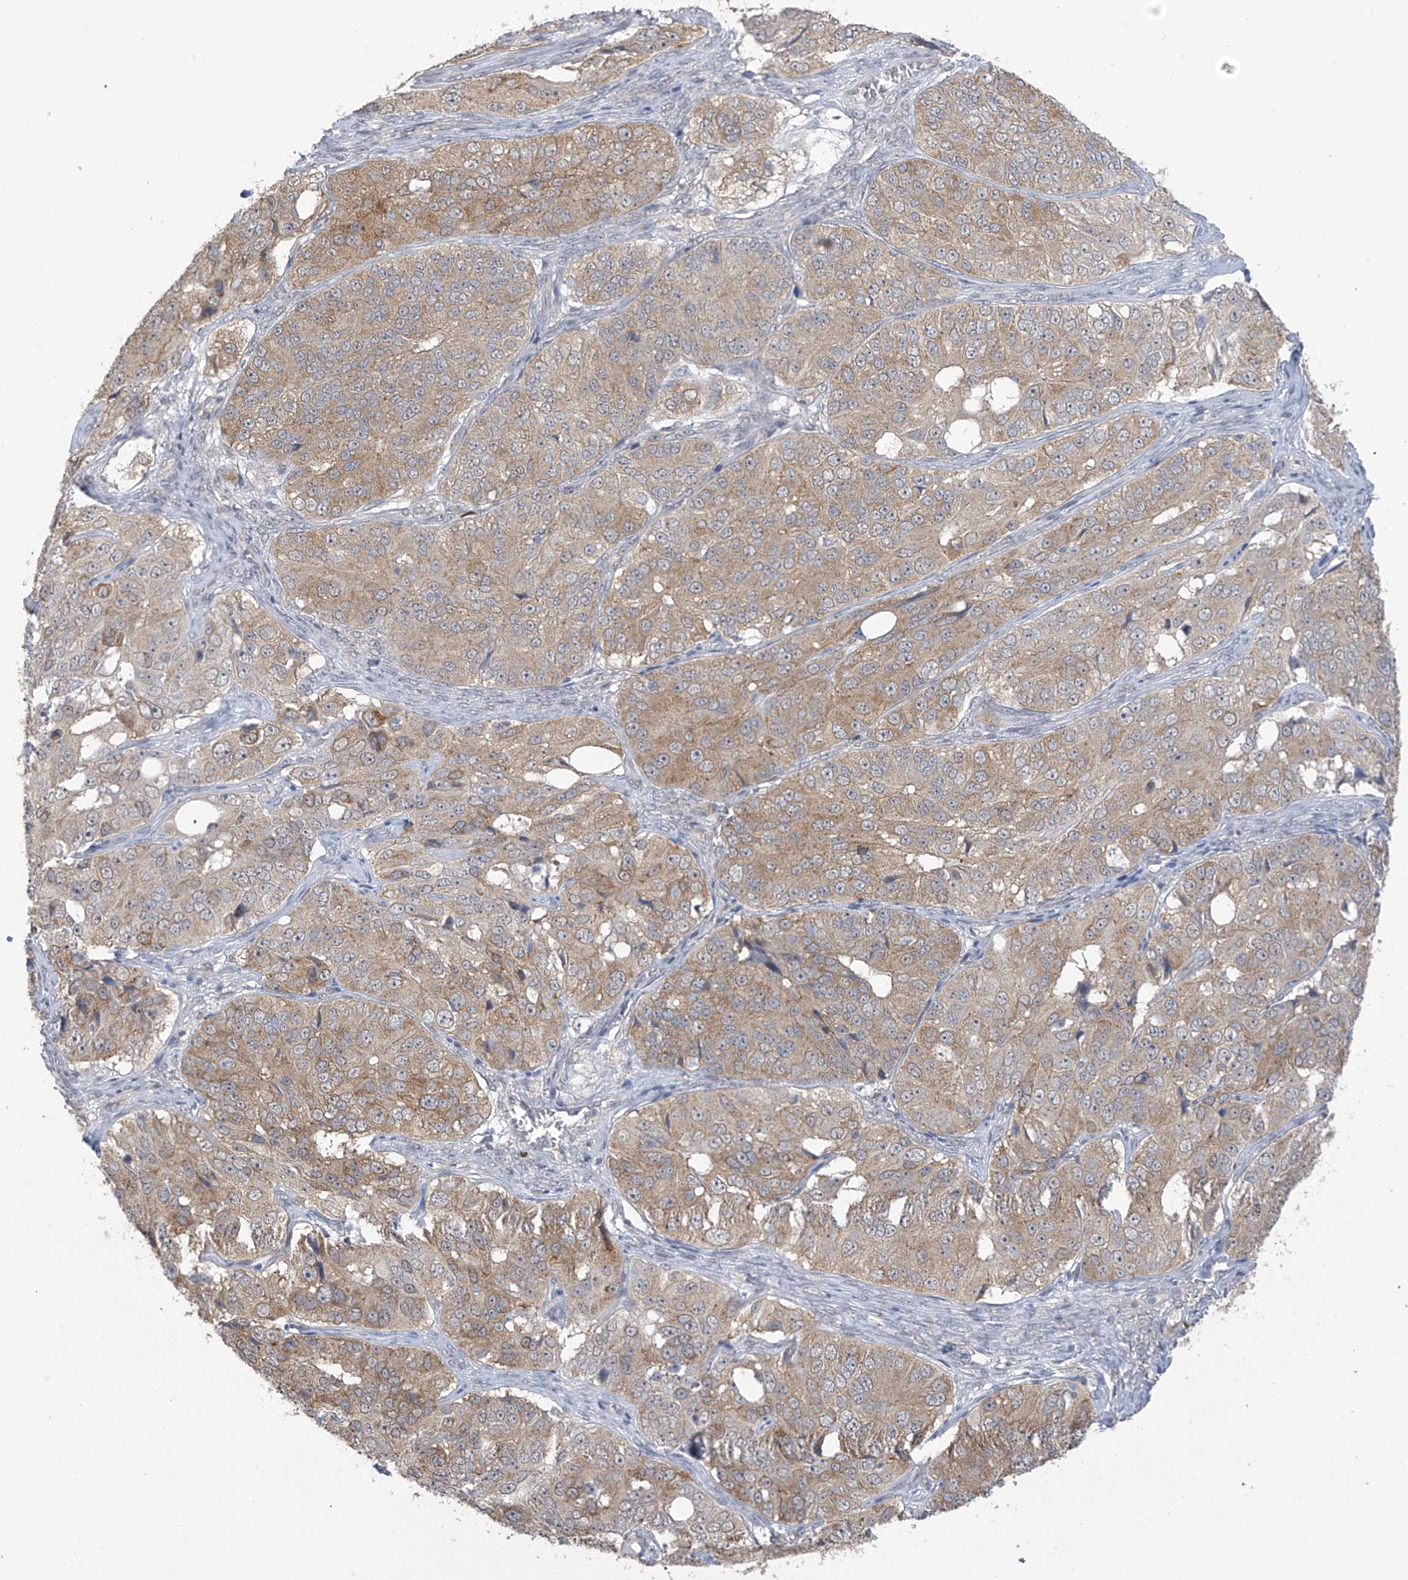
{"staining": {"intensity": "moderate", "quantity": "25%-75%", "location": "cytoplasmic/membranous"}, "tissue": "ovarian cancer", "cell_type": "Tumor cells", "image_type": "cancer", "snomed": [{"axis": "morphology", "description": "Carcinoma, endometroid"}, {"axis": "topography", "description": "Ovary"}], "caption": "This image shows immunohistochemistry (IHC) staining of human ovarian endometroid carcinoma, with medium moderate cytoplasmic/membranous expression in approximately 25%-75% of tumor cells.", "gene": "KIAA1522", "patient": {"sex": "female", "age": 51}}